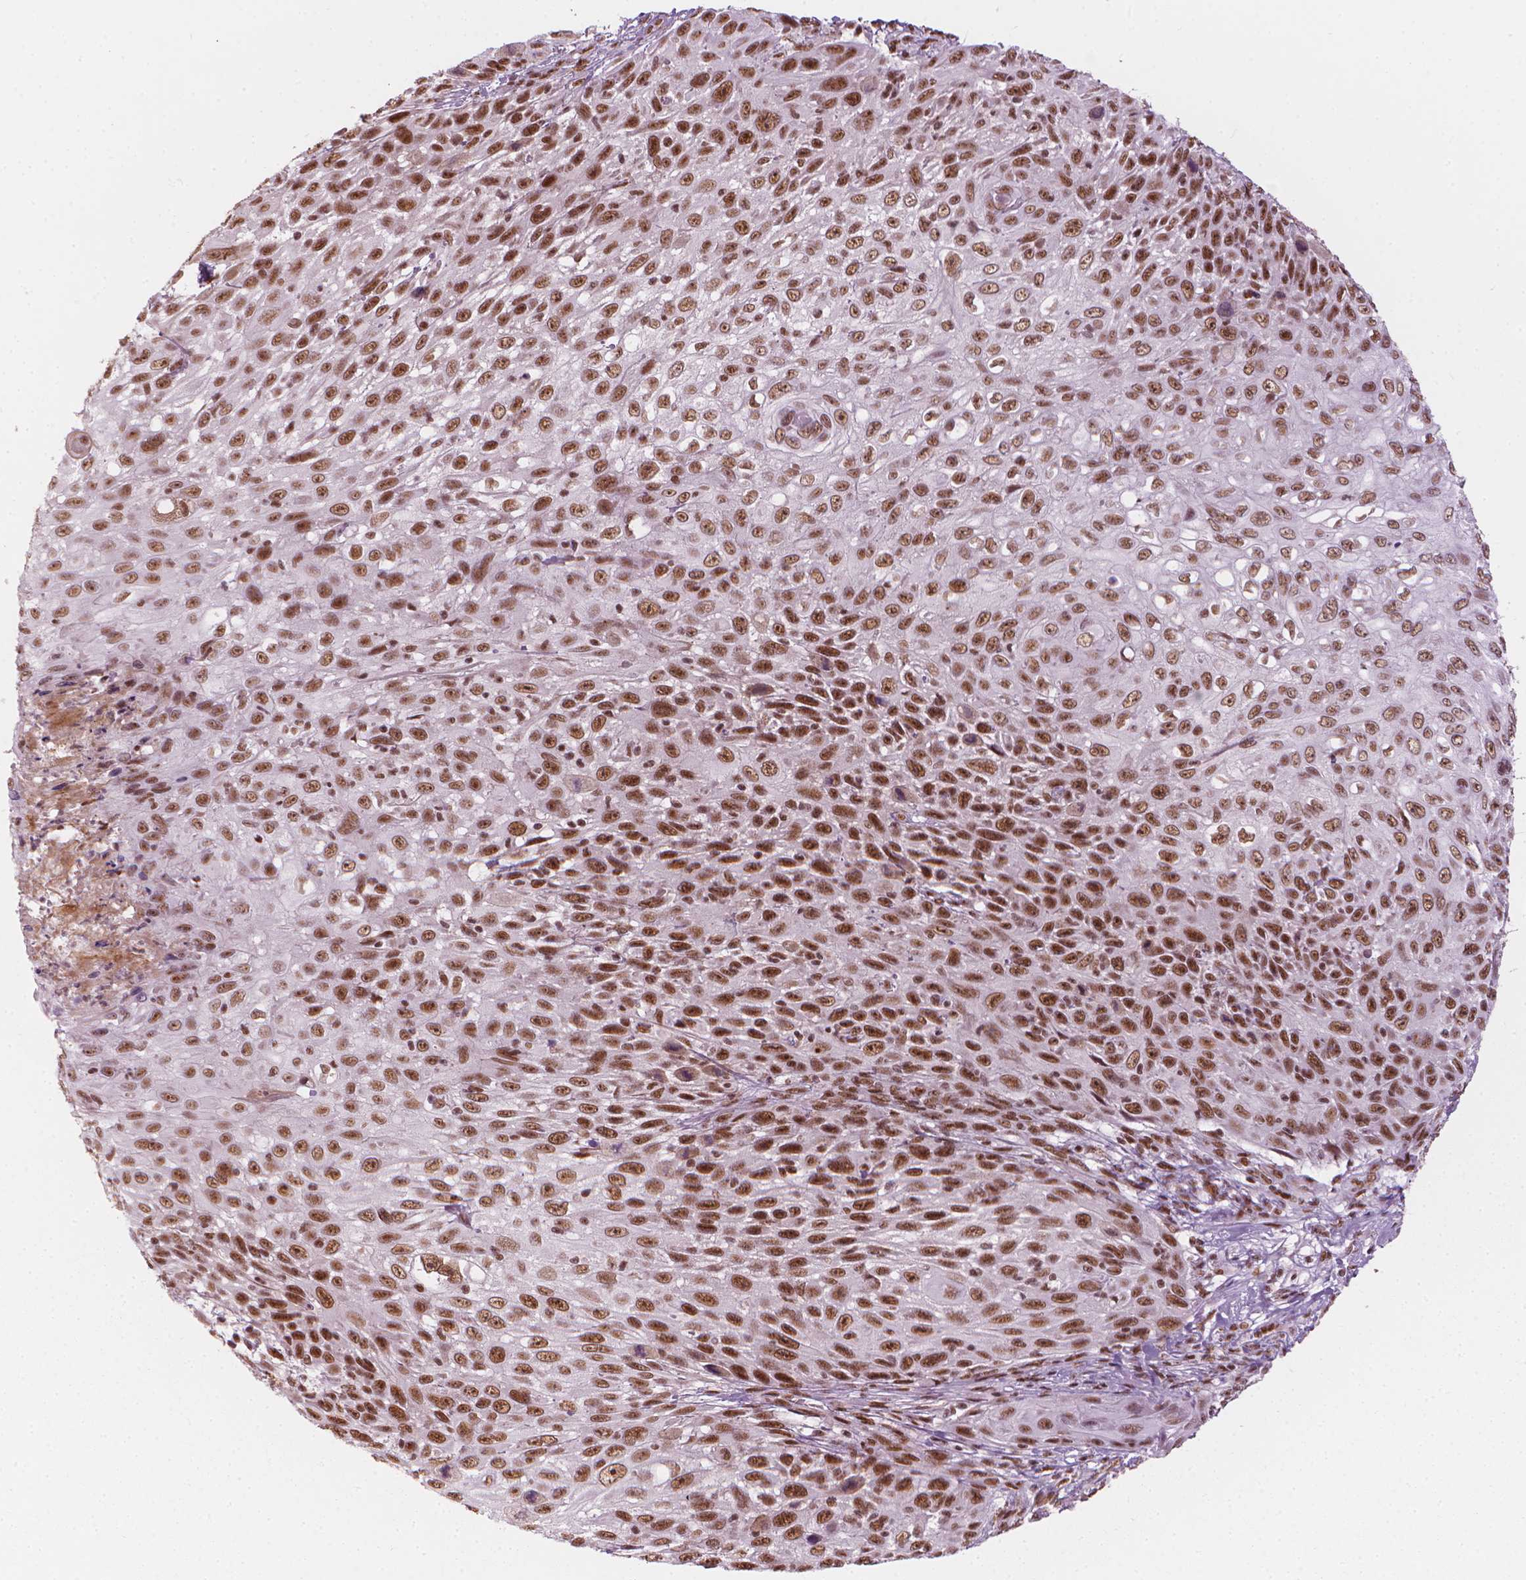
{"staining": {"intensity": "moderate", "quantity": ">75%", "location": "nuclear"}, "tissue": "skin cancer", "cell_type": "Tumor cells", "image_type": "cancer", "snomed": [{"axis": "morphology", "description": "Squamous cell carcinoma, NOS"}, {"axis": "topography", "description": "Skin"}], "caption": "The immunohistochemical stain shows moderate nuclear staining in tumor cells of skin cancer tissue. The staining is performed using DAB brown chromogen to label protein expression. The nuclei are counter-stained blue using hematoxylin.", "gene": "ELF2", "patient": {"sex": "male", "age": 92}}